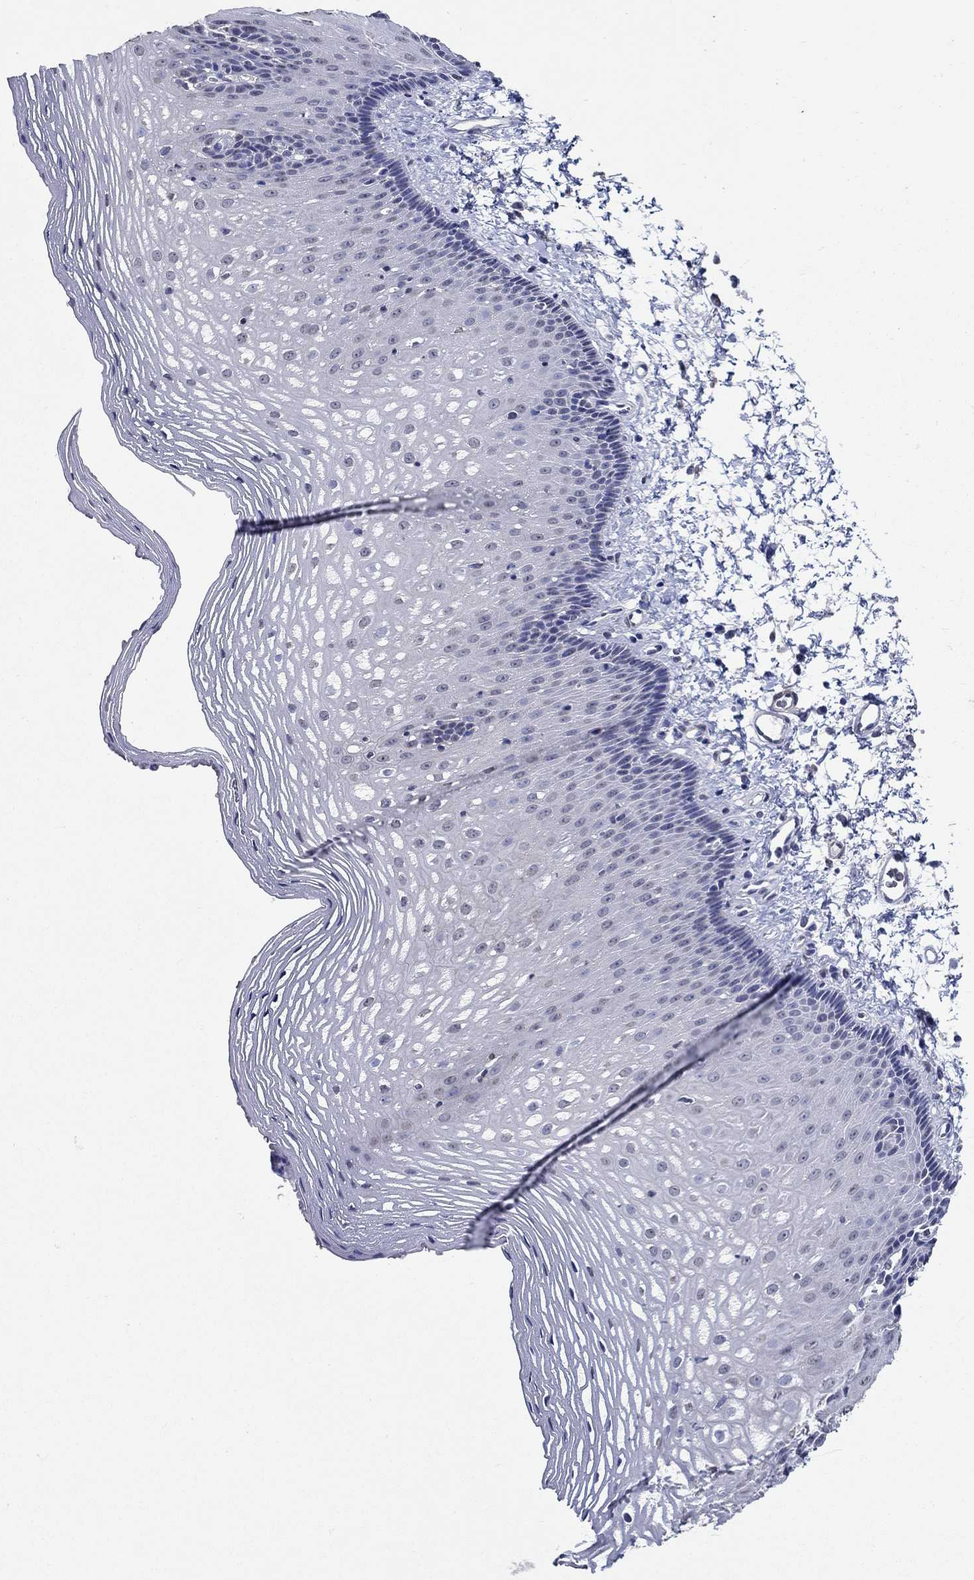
{"staining": {"intensity": "negative", "quantity": "none", "location": "none"}, "tissue": "esophagus", "cell_type": "Squamous epithelial cells", "image_type": "normal", "snomed": [{"axis": "morphology", "description": "Normal tissue, NOS"}, {"axis": "topography", "description": "Esophagus"}], "caption": "Immunohistochemical staining of unremarkable esophagus reveals no significant positivity in squamous epithelial cells.", "gene": "PDE1B", "patient": {"sex": "male", "age": 76}}